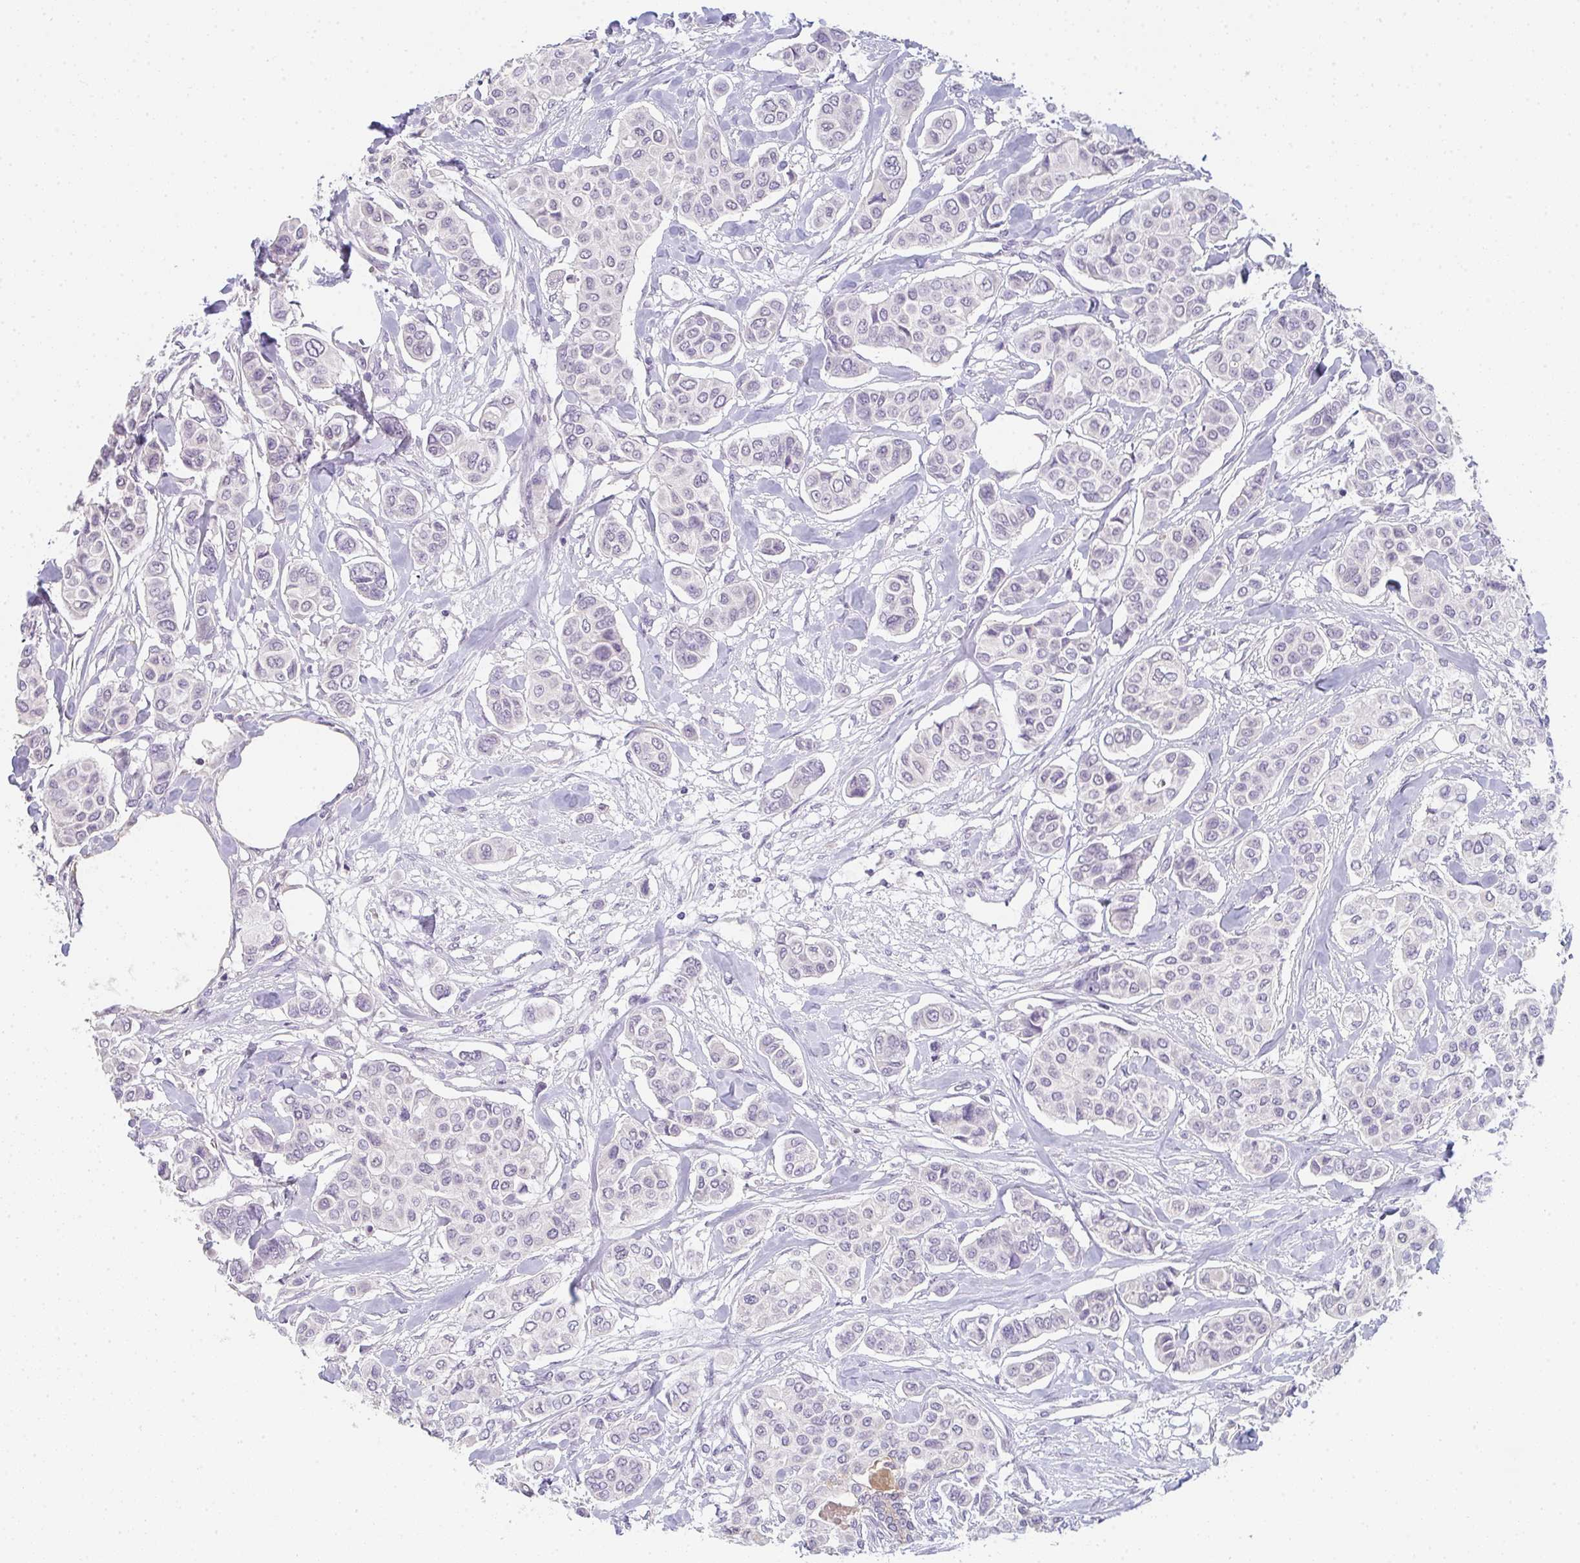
{"staining": {"intensity": "negative", "quantity": "none", "location": "none"}, "tissue": "breast cancer", "cell_type": "Tumor cells", "image_type": "cancer", "snomed": [{"axis": "morphology", "description": "Lobular carcinoma"}, {"axis": "topography", "description": "Breast"}], "caption": "Lobular carcinoma (breast) was stained to show a protein in brown. There is no significant staining in tumor cells.", "gene": "C1QTNF8", "patient": {"sex": "female", "age": 51}}